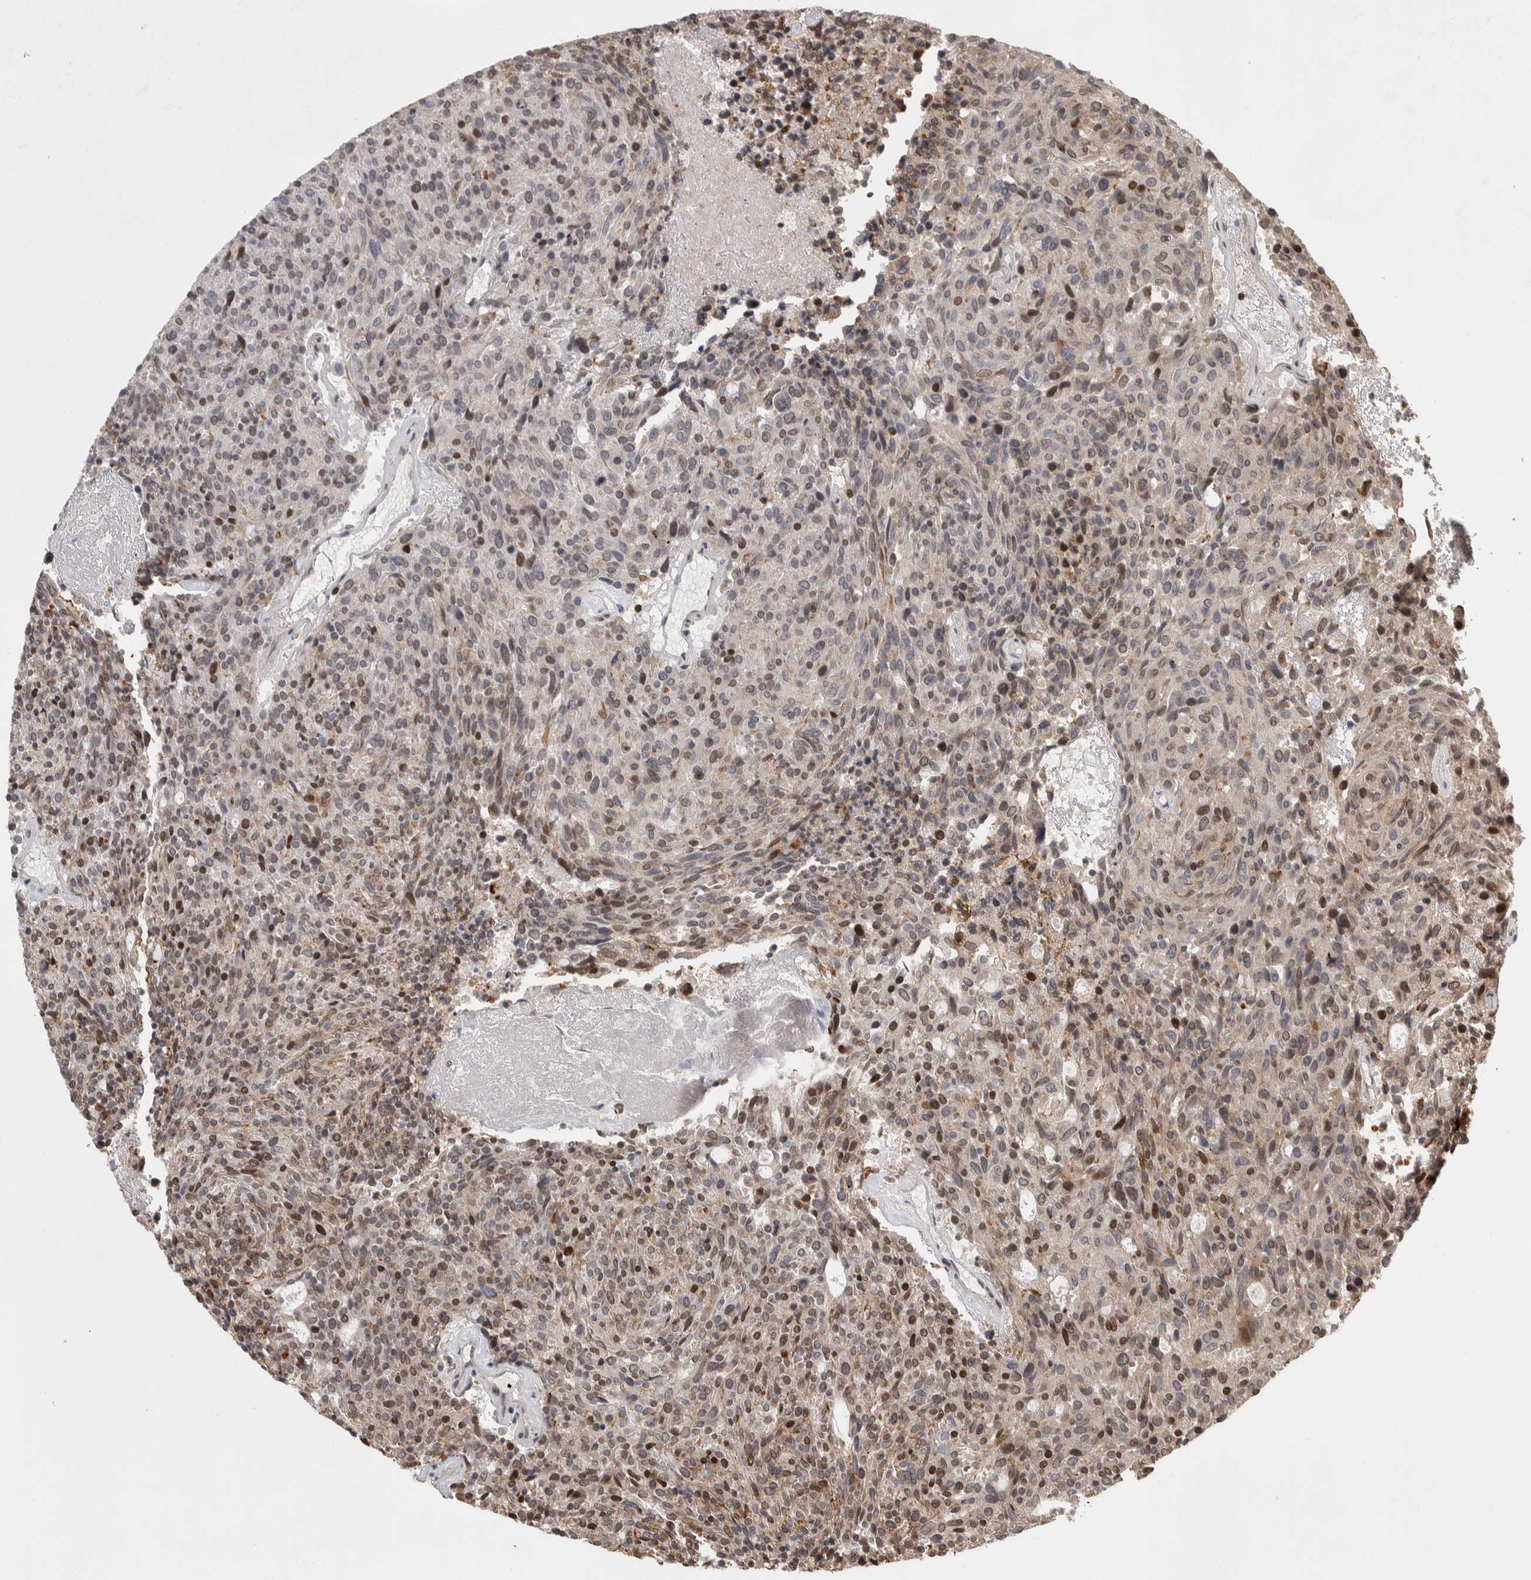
{"staining": {"intensity": "weak", "quantity": ">75%", "location": "nuclear"}, "tissue": "carcinoid", "cell_type": "Tumor cells", "image_type": "cancer", "snomed": [{"axis": "morphology", "description": "Carcinoid, malignant, NOS"}, {"axis": "topography", "description": "Pancreas"}], "caption": "Weak nuclear protein positivity is seen in approximately >75% of tumor cells in carcinoid.", "gene": "ZNF592", "patient": {"sex": "female", "age": 54}}